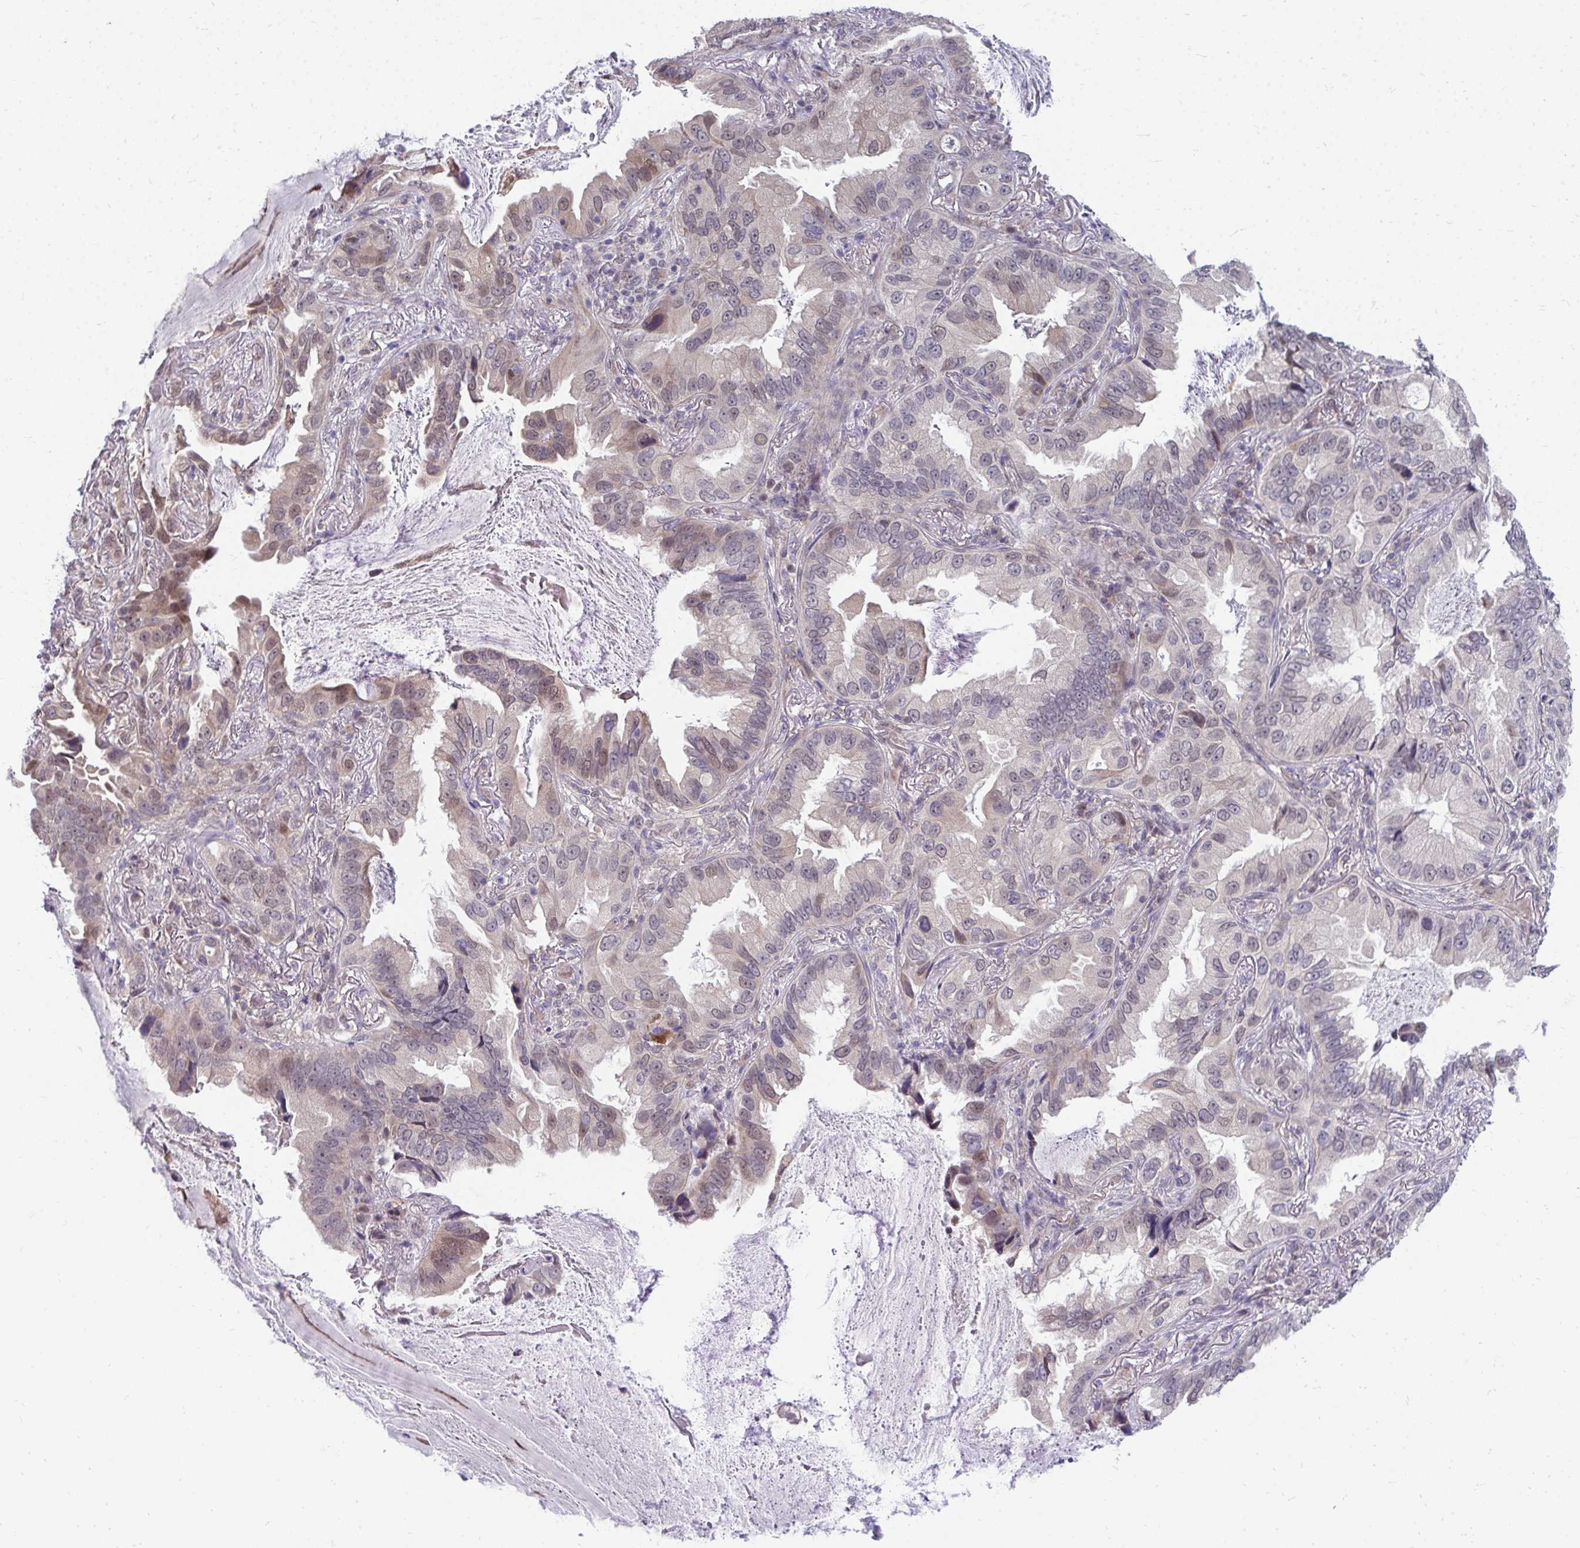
{"staining": {"intensity": "weak", "quantity": "25%-75%", "location": "nuclear"}, "tissue": "lung cancer", "cell_type": "Tumor cells", "image_type": "cancer", "snomed": [{"axis": "morphology", "description": "Adenocarcinoma, NOS"}, {"axis": "topography", "description": "Lung"}], "caption": "Protein analysis of adenocarcinoma (lung) tissue shows weak nuclear expression in approximately 25%-75% of tumor cells.", "gene": "MROH8", "patient": {"sex": "female", "age": 69}}